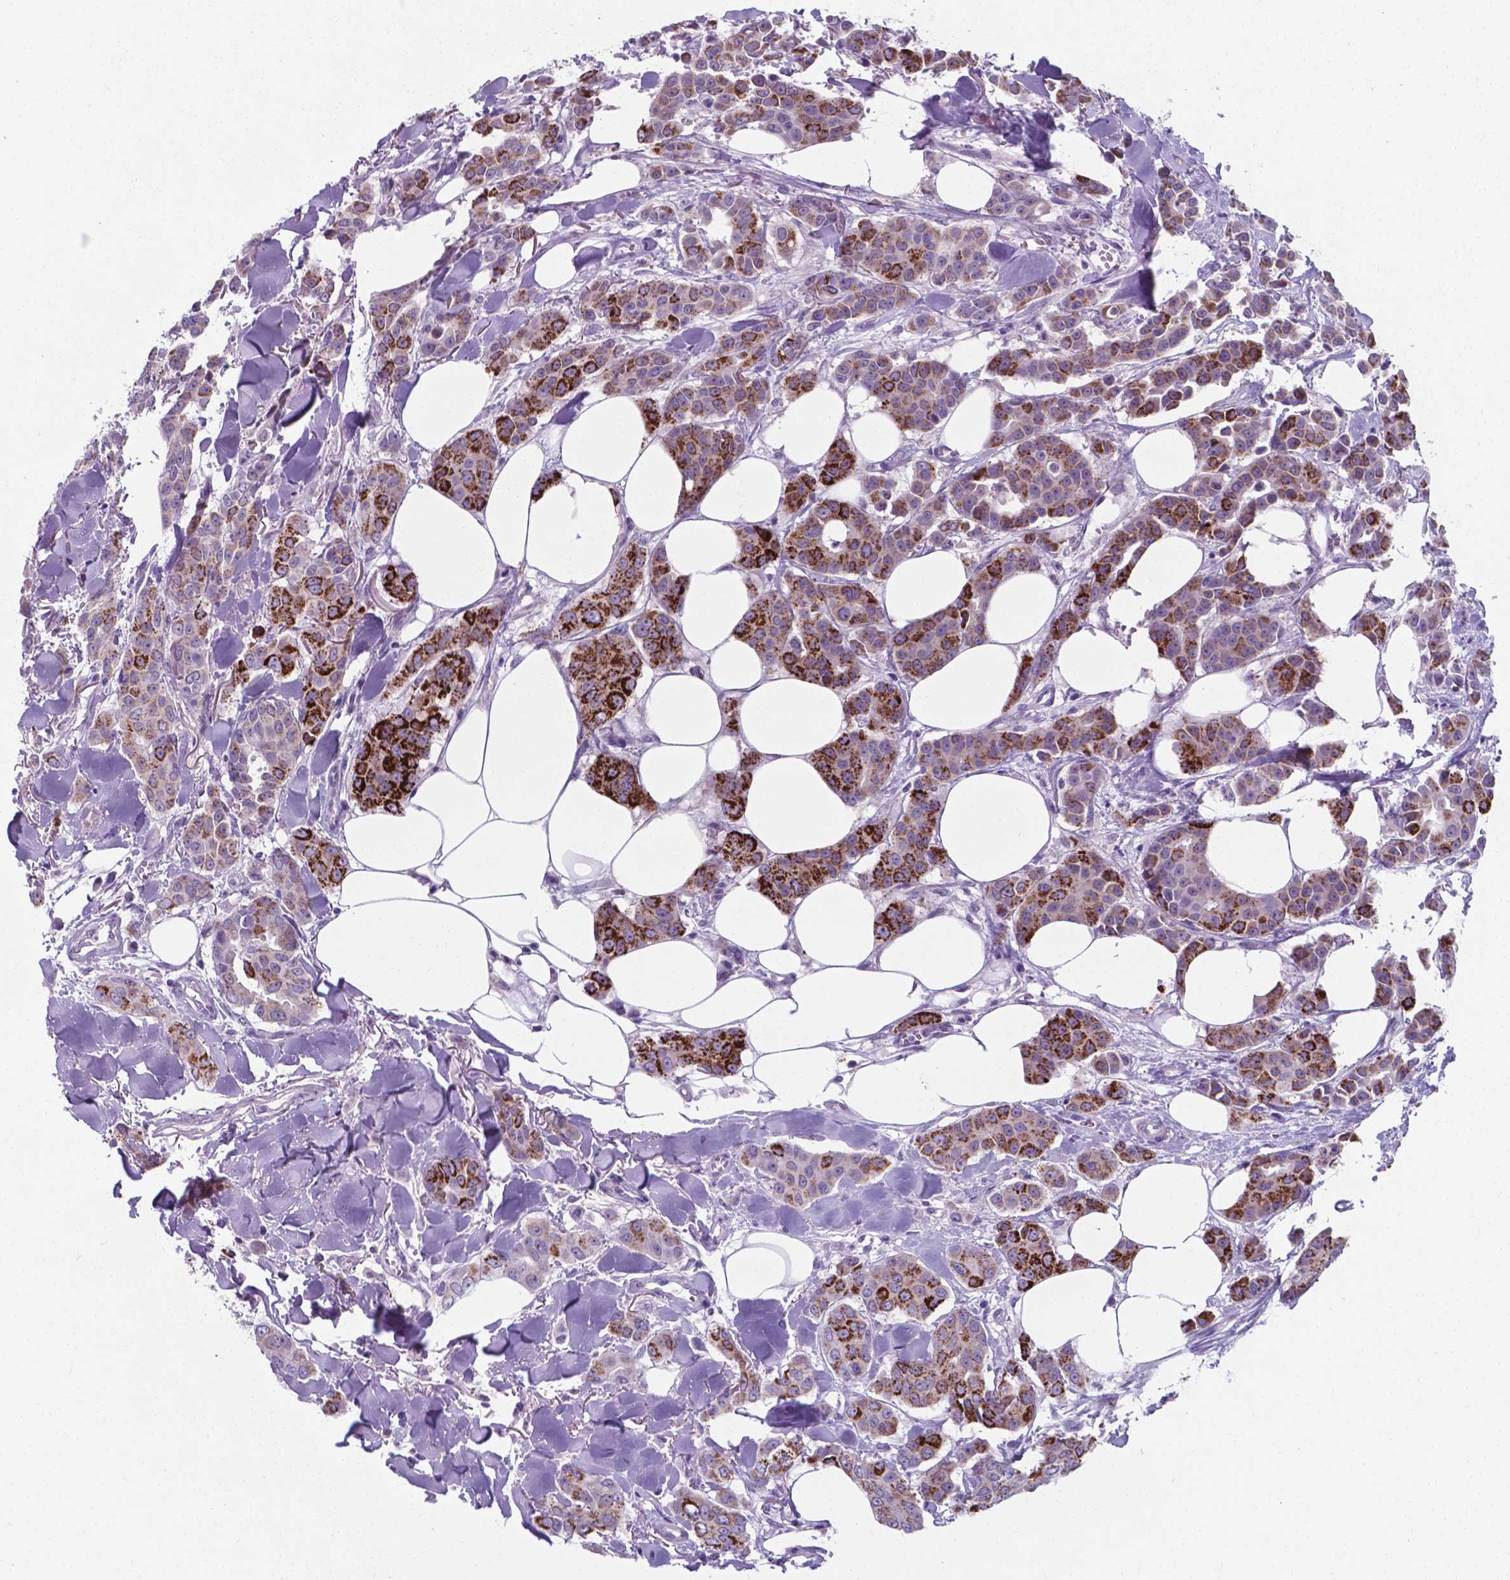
{"staining": {"intensity": "strong", "quantity": "25%-75%", "location": "cytoplasmic/membranous"}, "tissue": "breast cancer", "cell_type": "Tumor cells", "image_type": "cancer", "snomed": [{"axis": "morphology", "description": "Duct carcinoma"}, {"axis": "topography", "description": "Breast"}], "caption": "Strong cytoplasmic/membranous expression is identified in approximately 25%-75% of tumor cells in breast infiltrating ductal carcinoma.", "gene": "AP5B1", "patient": {"sex": "female", "age": 94}}